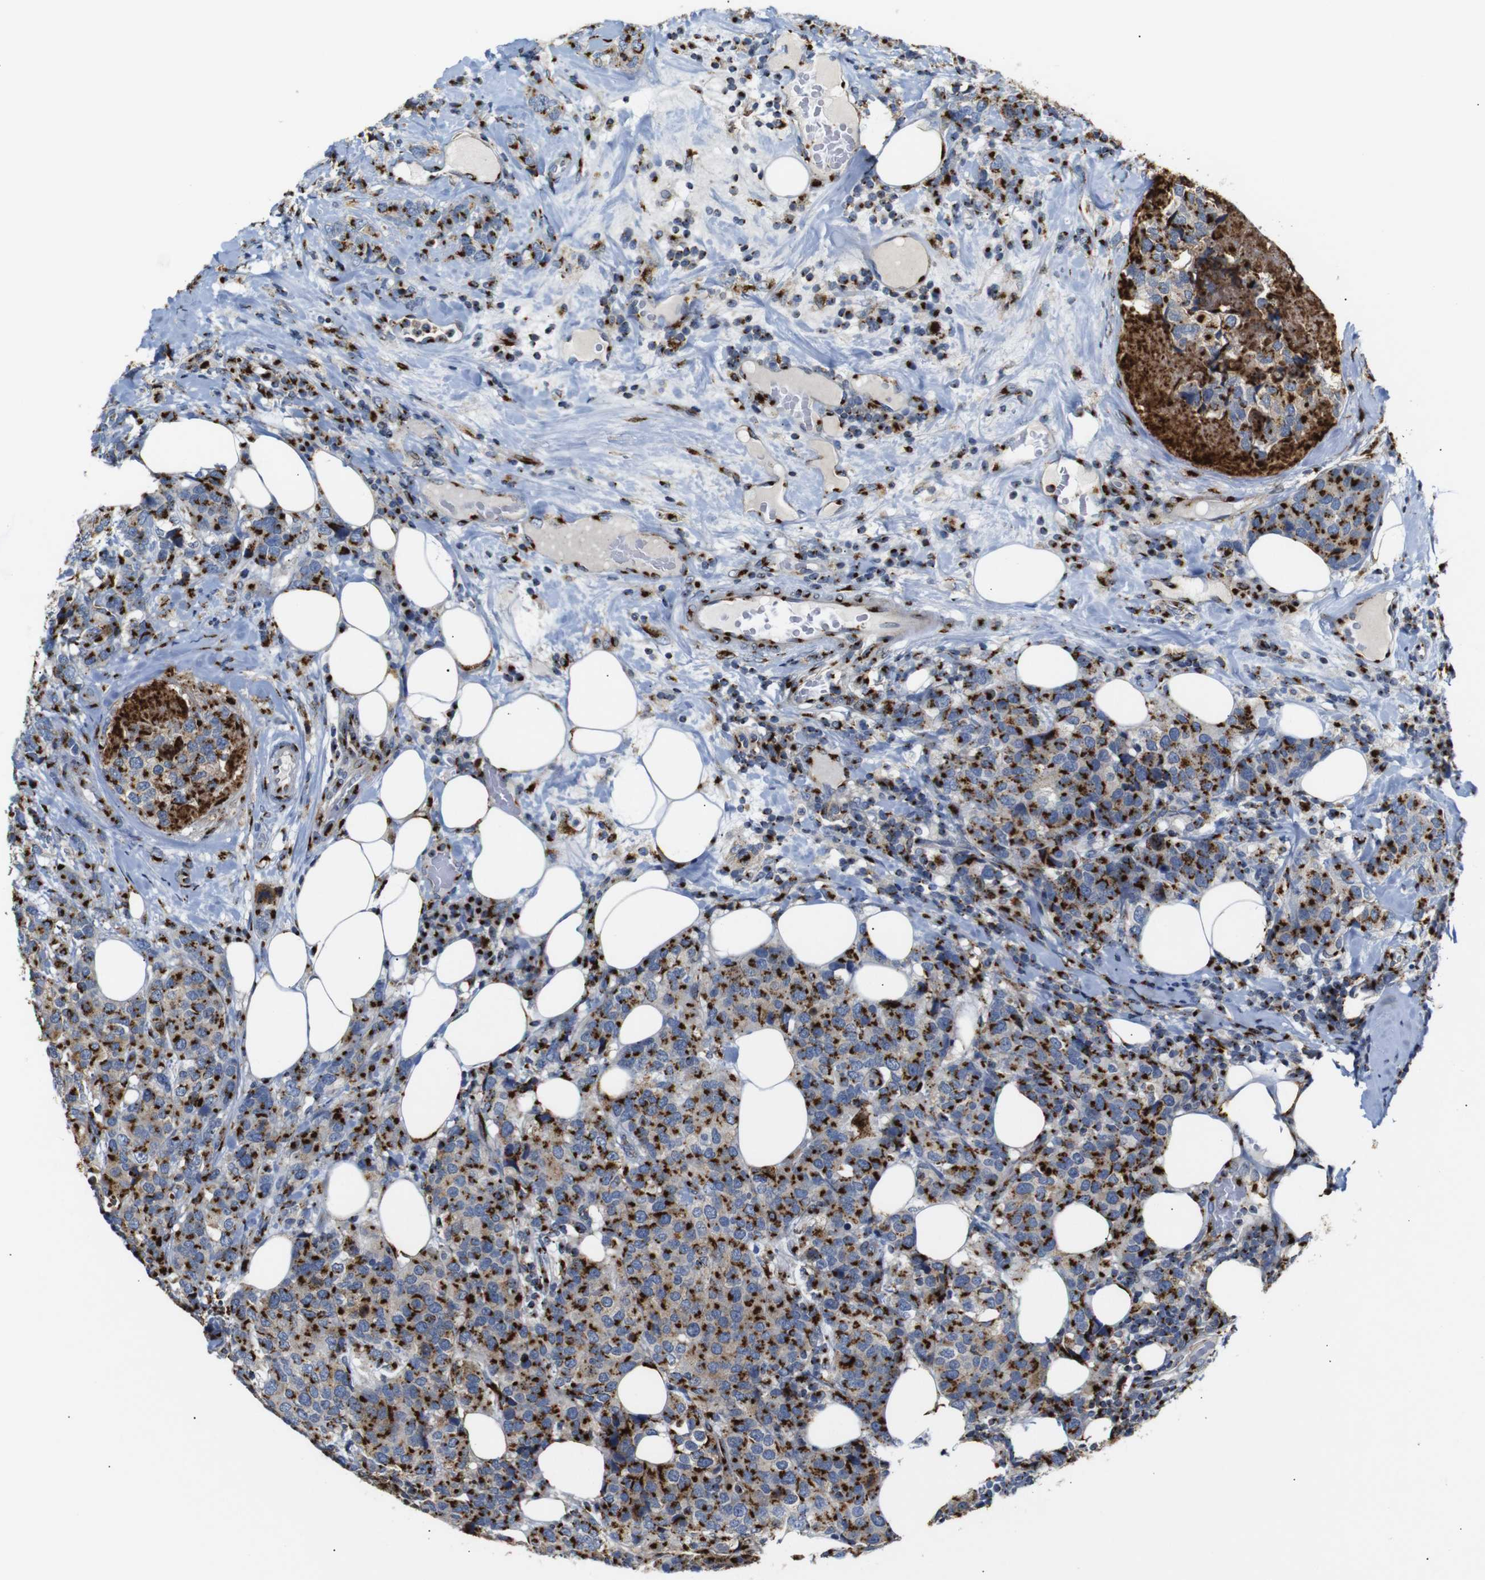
{"staining": {"intensity": "strong", "quantity": ">75%", "location": "cytoplasmic/membranous"}, "tissue": "breast cancer", "cell_type": "Tumor cells", "image_type": "cancer", "snomed": [{"axis": "morphology", "description": "Lobular carcinoma"}, {"axis": "topography", "description": "Breast"}], "caption": "This is an image of IHC staining of lobular carcinoma (breast), which shows strong expression in the cytoplasmic/membranous of tumor cells.", "gene": "TGOLN2", "patient": {"sex": "female", "age": 59}}